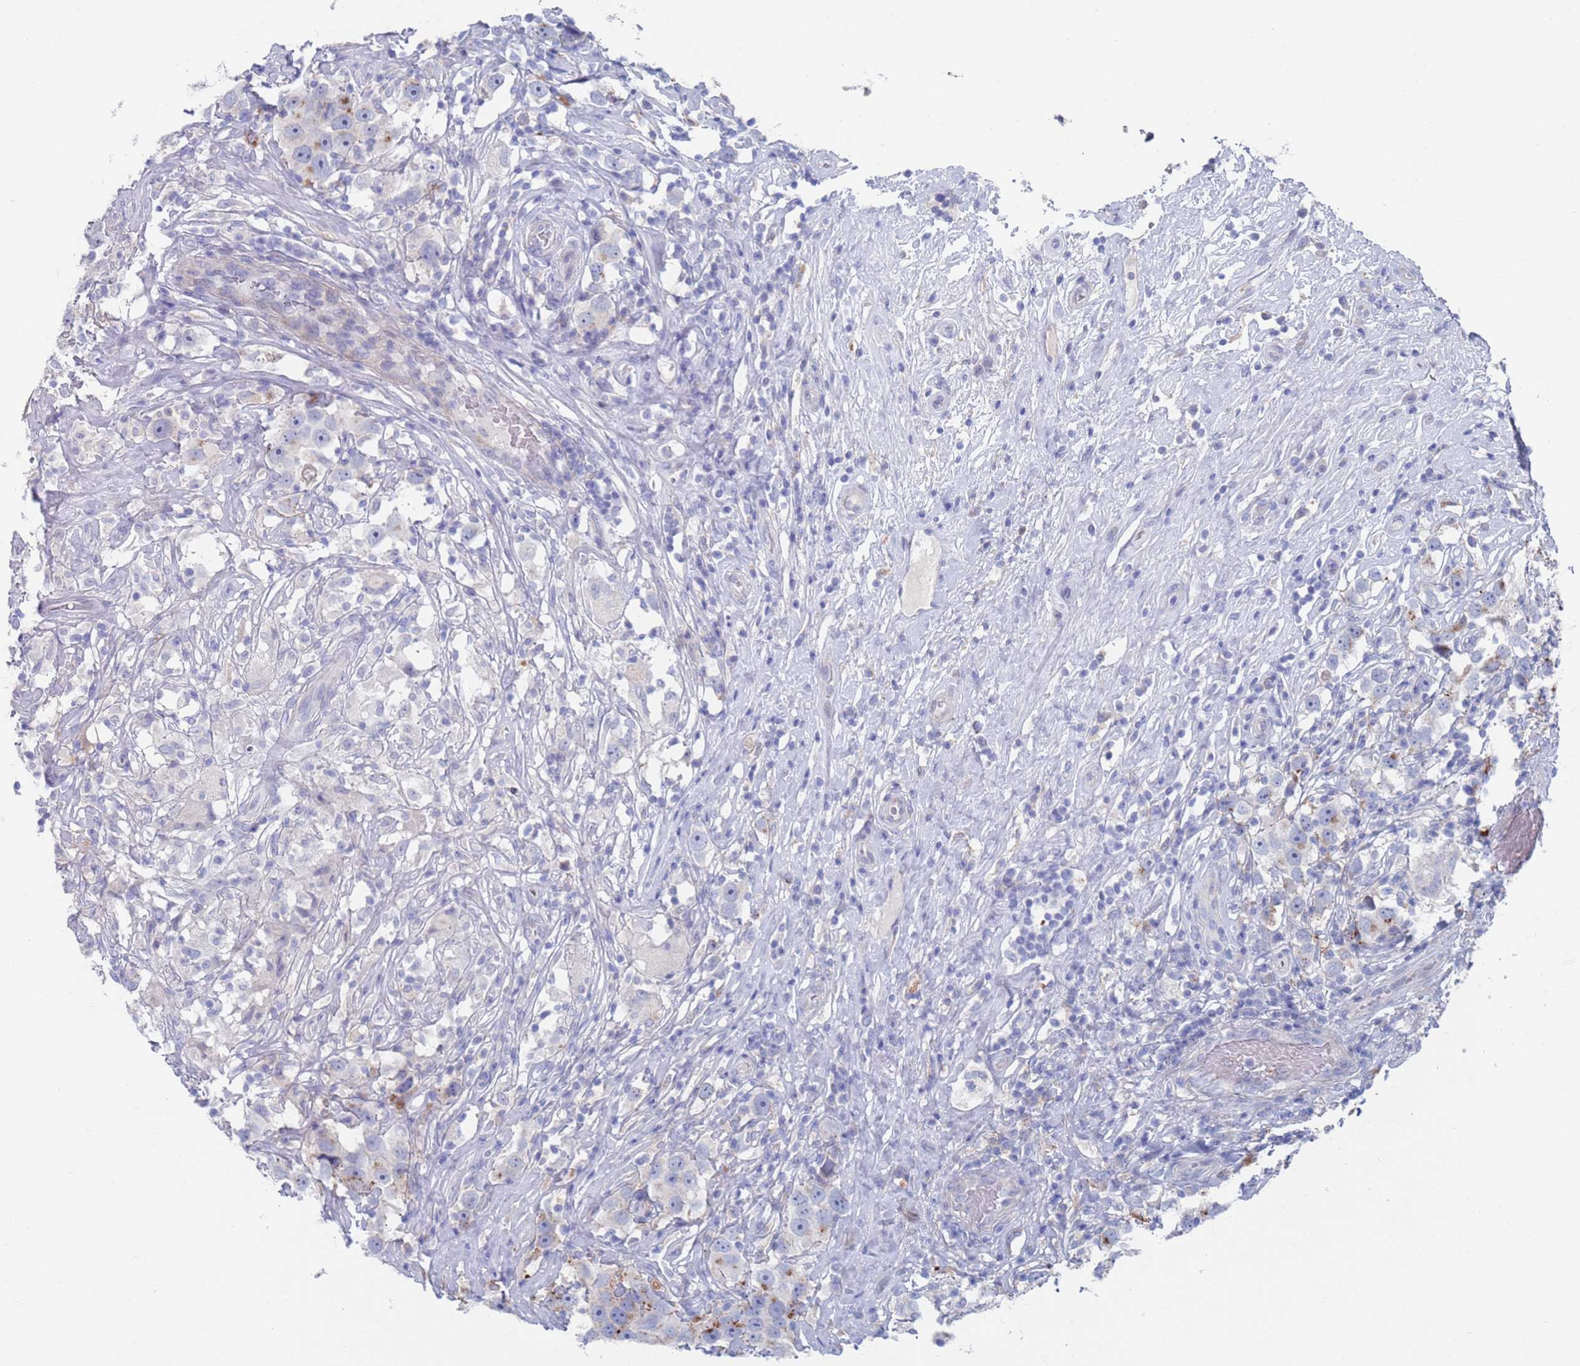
{"staining": {"intensity": "moderate", "quantity": "<25%", "location": "cytoplasmic/membranous"}, "tissue": "testis cancer", "cell_type": "Tumor cells", "image_type": "cancer", "snomed": [{"axis": "morphology", "description": "Seminoma, NOS"}, {"axis": "topography", "description": "Testis"}], "caption": "IHC (DAB) staining of seminoma (testis) demonstrates moderate cytoplasmic/membranous protein staining in approximately <25% of tumor cells.", "gene": "FUCA1", "patient": {"sex": "male", "age": 49}}